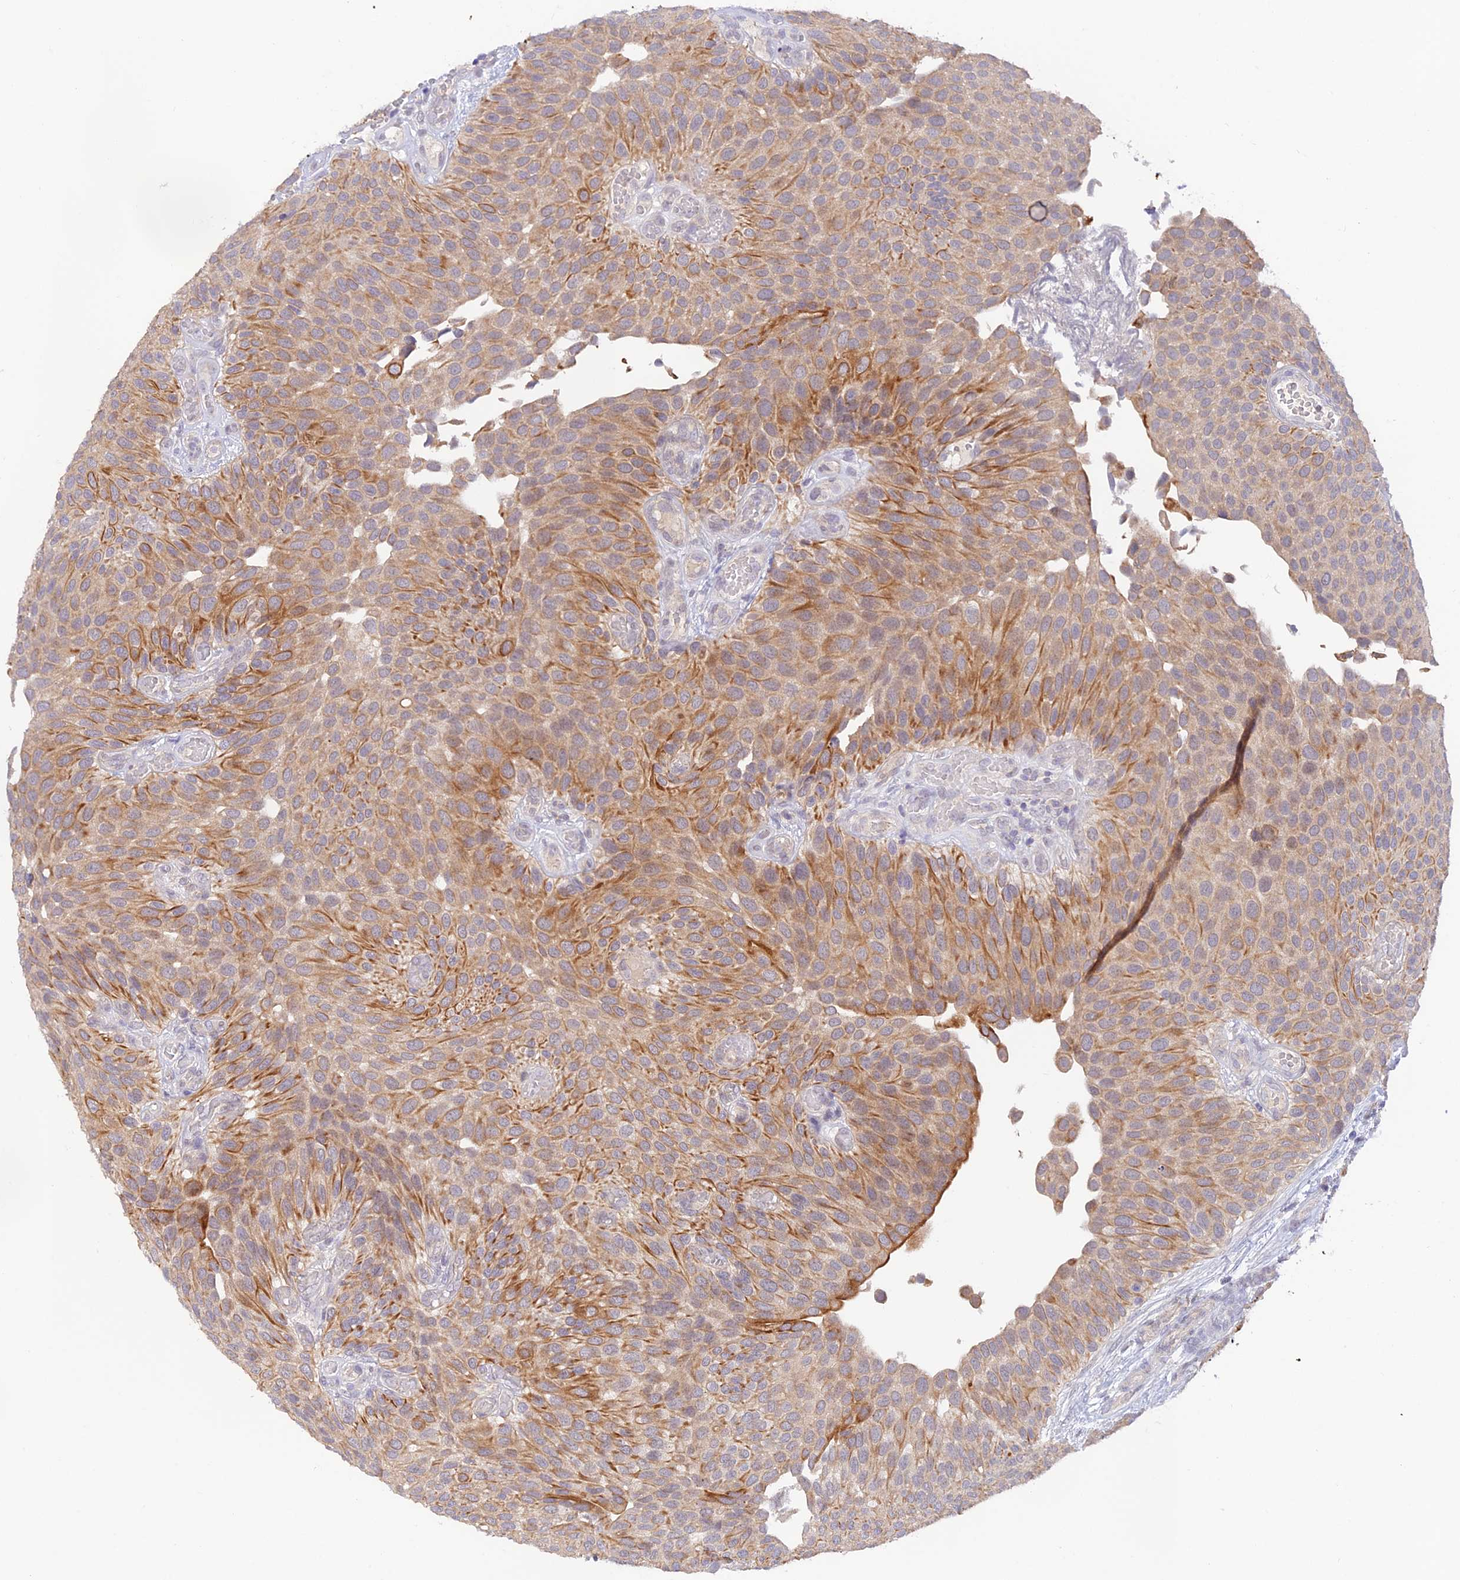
{"staining": {"intensity": "moderate", "quantity": ">75%", "location": "cytoplasmic/membranous"}, "tissue": "urothelial cancer", "cell_type": "Tumor cells", "image_type": "cancer", "snomed": [{"axis": "morphology", "description": "Urothelial carcinoma, Low grade"}, {"axis": "topography", "description": "Urinary bladder"}], "caption": "Tumor cells demonstrate moderate cytoplasmic/membranous staining in about >75% of cells in urothelial cancer.", "gene": "CAMSAP3", "patient": {"sex": "male", "age": 89}}